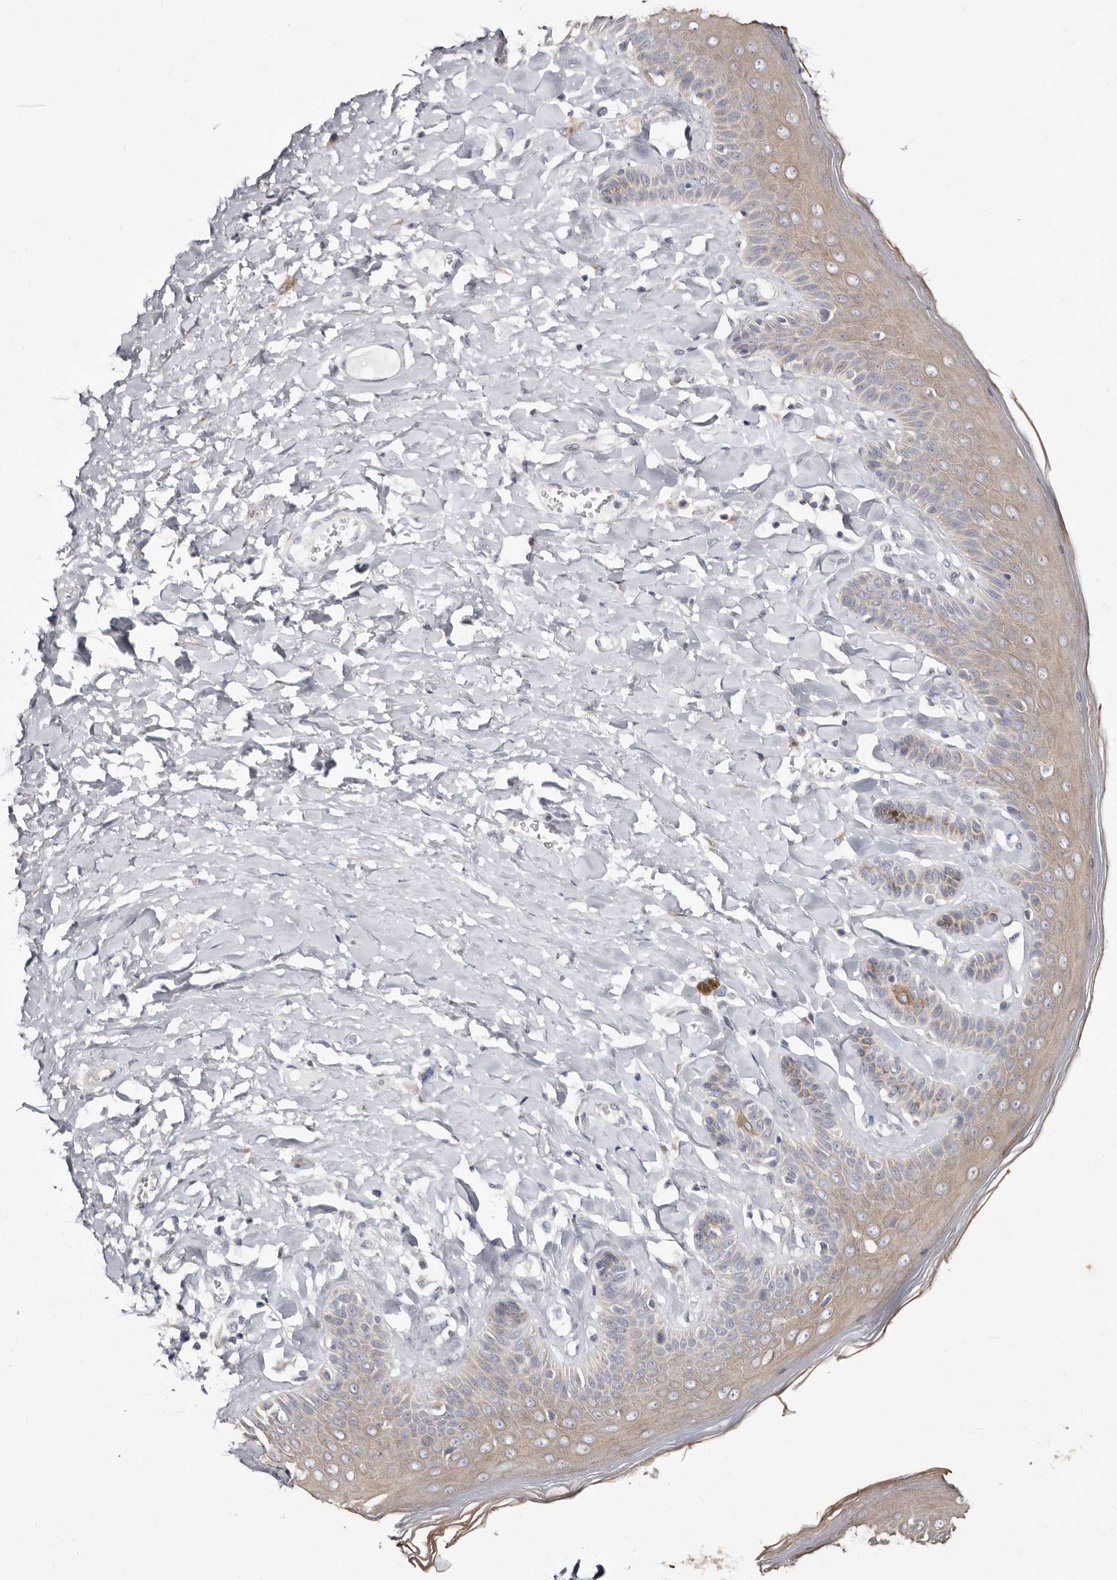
{"staining": {"intensity": "moderate", "quantity": "25%-75%", "location": "cytoplasmic/membranous"}, "tissue": "skin", "cell_type": "Epidermal cells", "image_type": "normal", "snomed": [{"axis": "morphology", "description": "Normal tissue, NOS"}, {"axis": "topography", "description": "Anal"}], "caption": "Skin stained with a brown dye demonstrates moderate cytoplasmic/membranous positive expression in approximately 25%-75% of epidermal cells.", "gene": "KLHL4", "patient": {"sex": "male", "age": 69}}